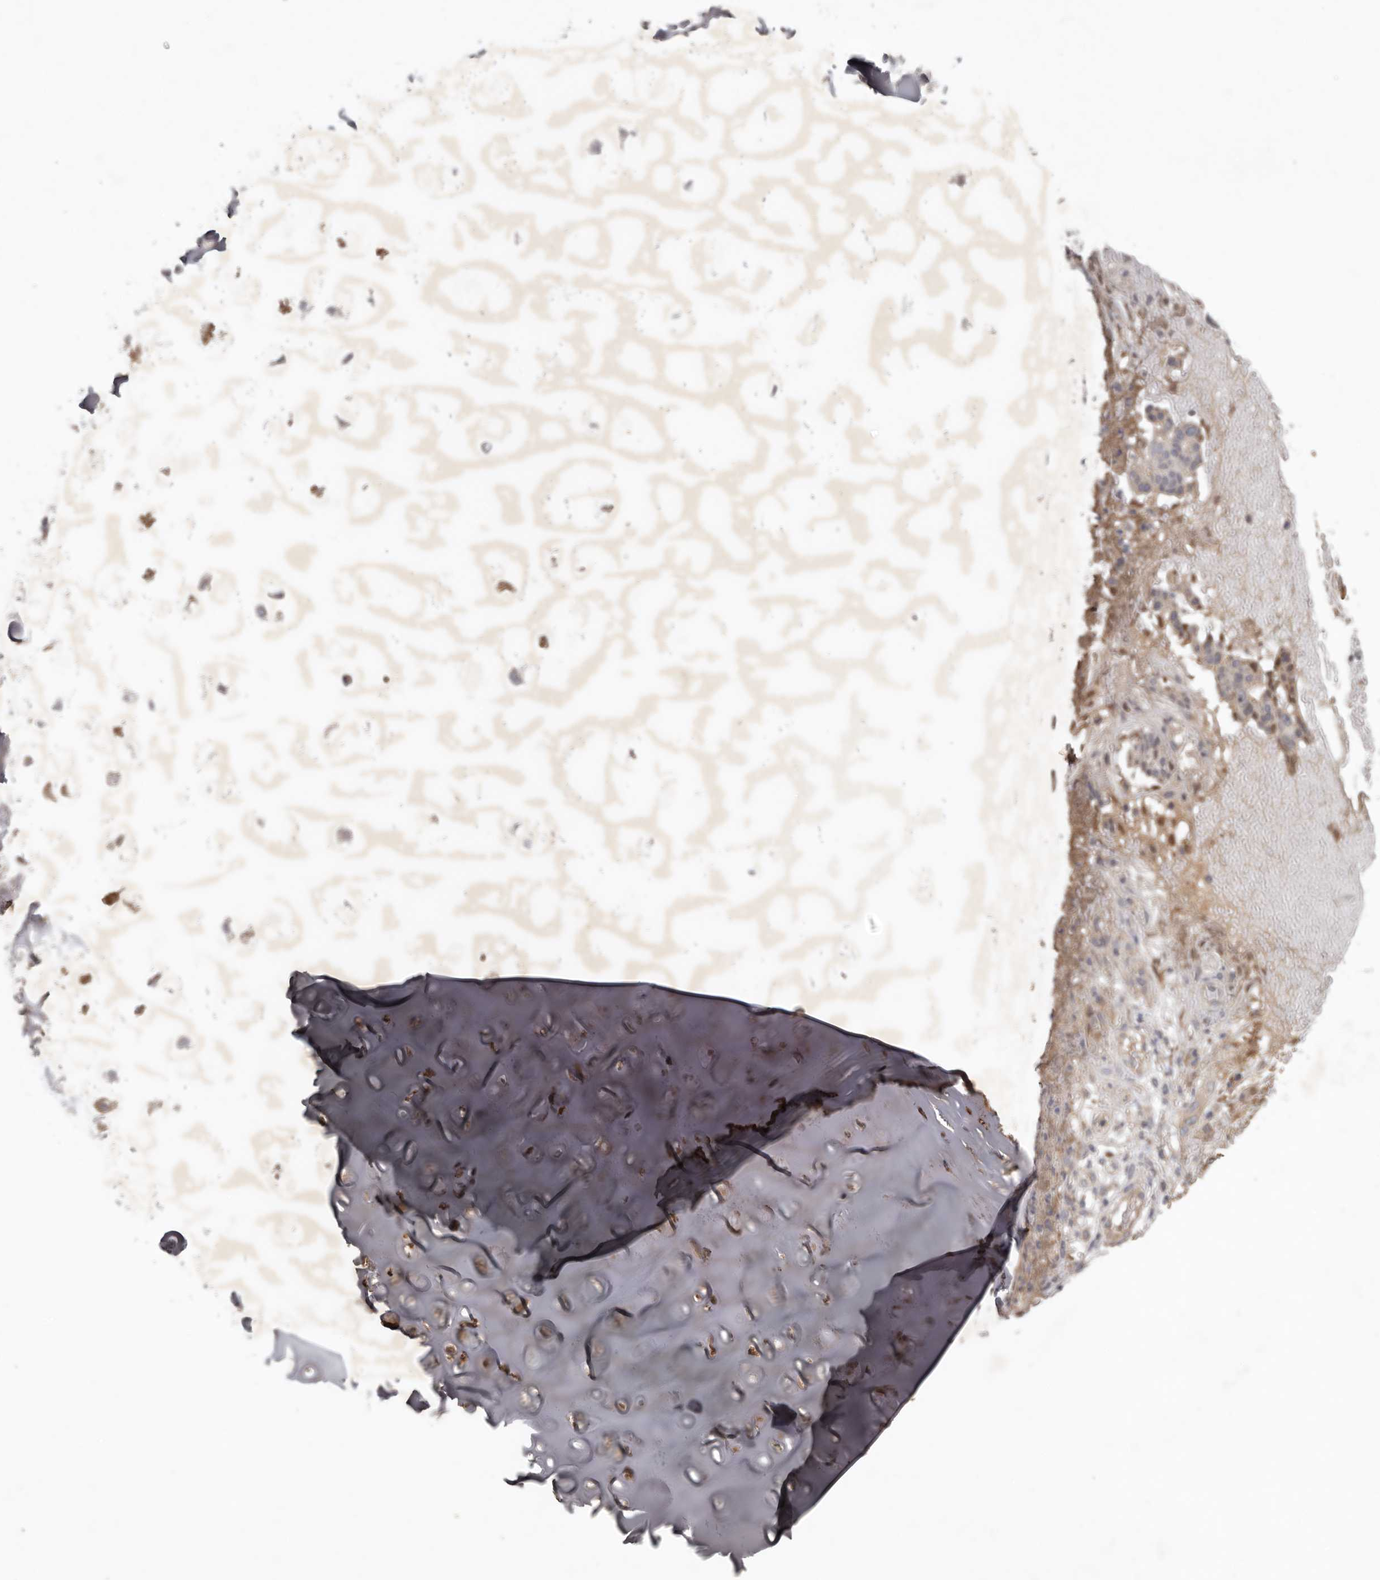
{"staining": {"intensity": "weak", "quantity": "25%-75%", "location": "cytoplasmic/membranous"}, "tissue": "soft tissue", "cell_type": "Chondrocytes", "image_type": "normal", "snomed": [{"axis": "morphology", "description": "Normal tissue, NOS"}, {"axis": "morphology", "description": "Basal cell carcinoma"}, {"axis": "topography", "description": "Cartilage tissue"}, {"axis": "topography", "description": "Nasopharynx"}, {"axis": "topography", "description": "Oral tissue"}], "caption": "Protein expression by IHC displays weak cytoplasmic/membranous positivity in about 25%-75% of chondrocytes in unremarkable soft tissue.", "gene": "NMUR1", "patient": {"sex": "female", "age": 77}}